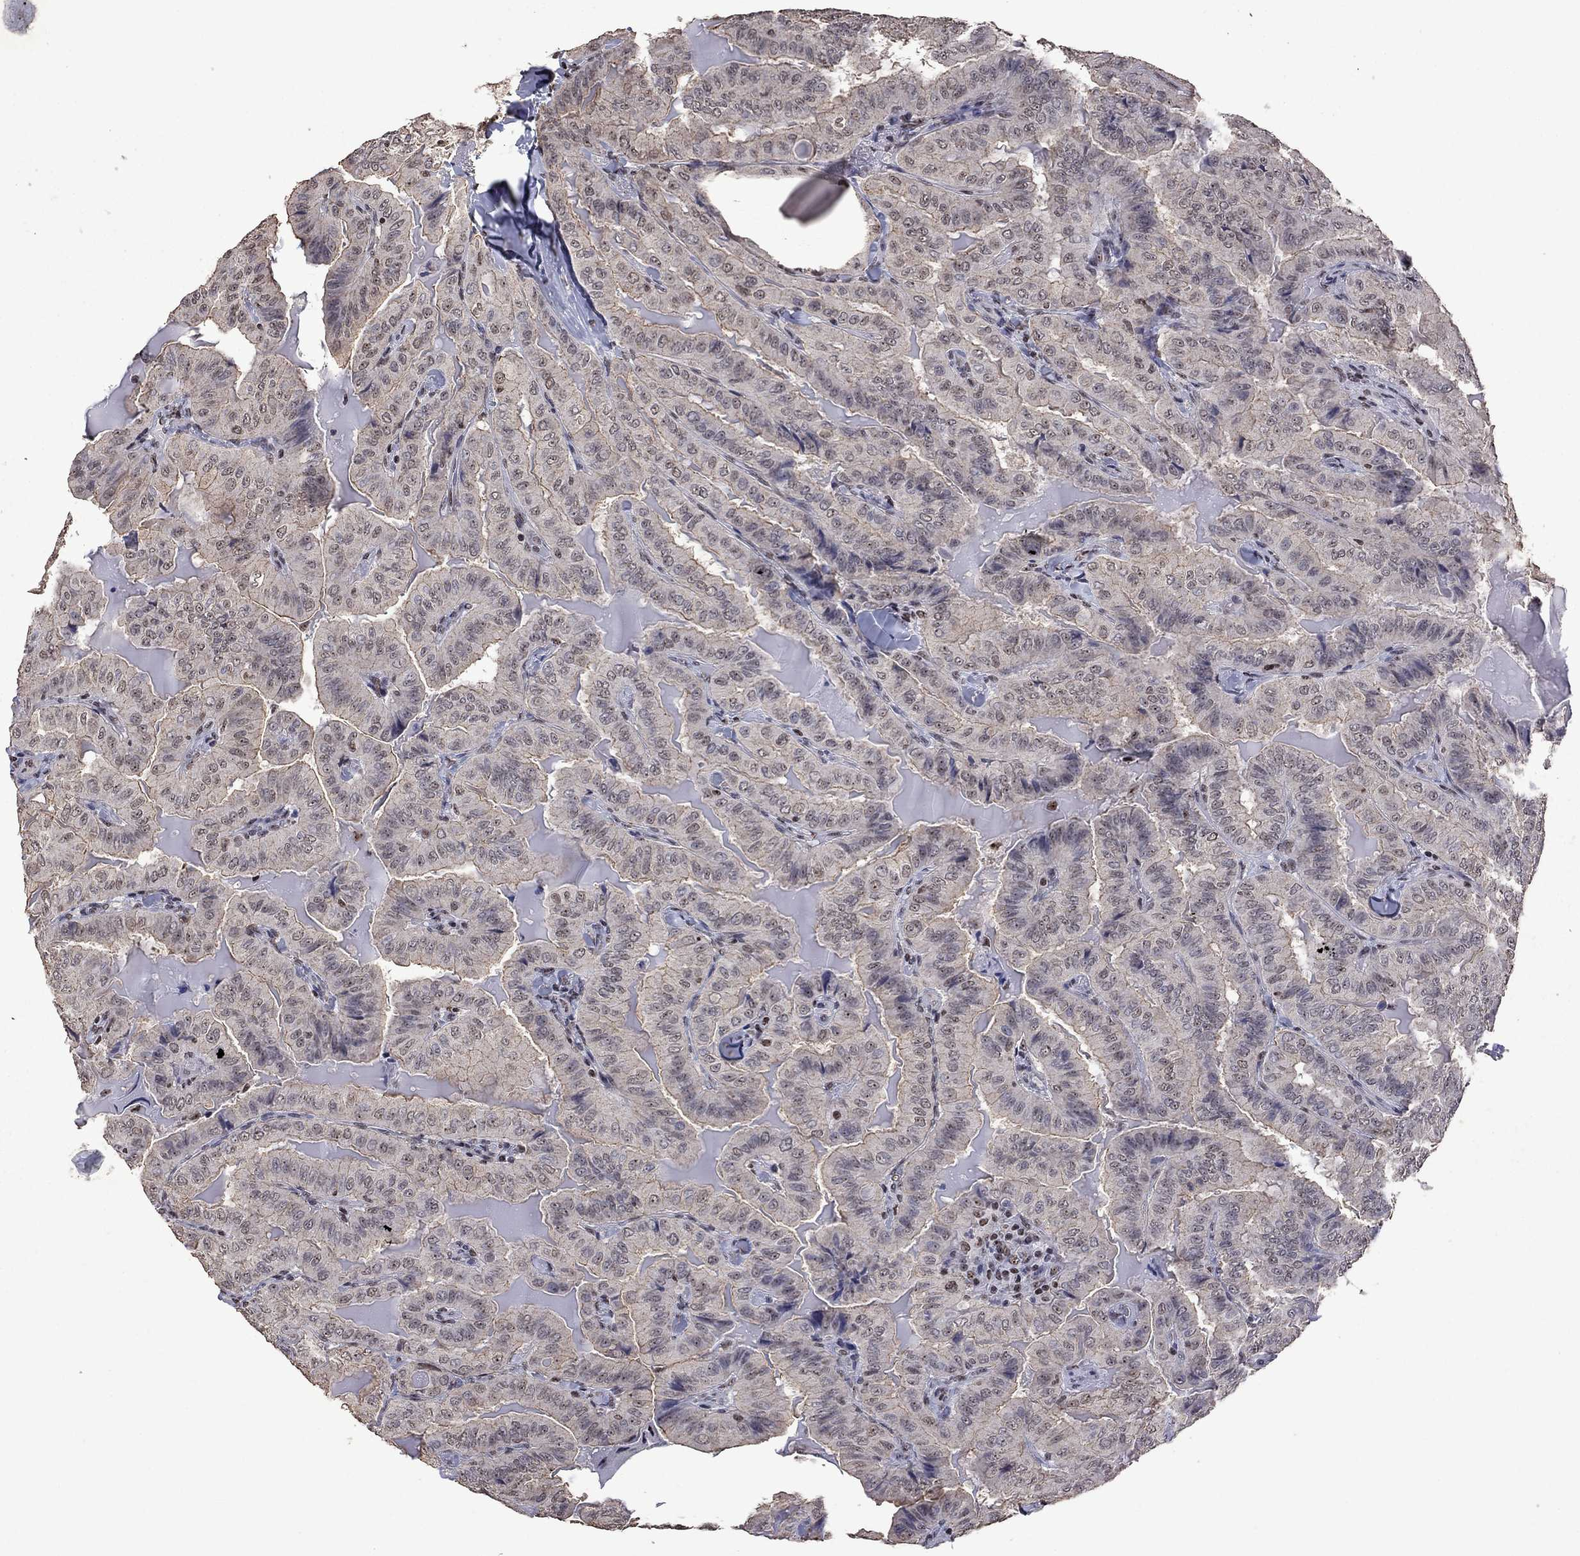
{"staining": {"intensity": "weak", "quantity": "25%-75%", "location": "cytoplasmic/membranous"}, "tissue": "thyroid cancer", "cell_type": "Tumor cells", "image_type": "cancer", "snomed": [{"axis": "morphology", "description": "Papillary adenocarcinoma, NOS"}, {"axis": "topography", "description": "Thyroid gland"}], "caption": "Protein expression analysis of thyroid cancer reveals weak cytoplasmic/membranous positivity in approximately 25%-75% of tumor cells.", "gene": "SPOUT1", "patient": {"sex": "female", "age": 68}}